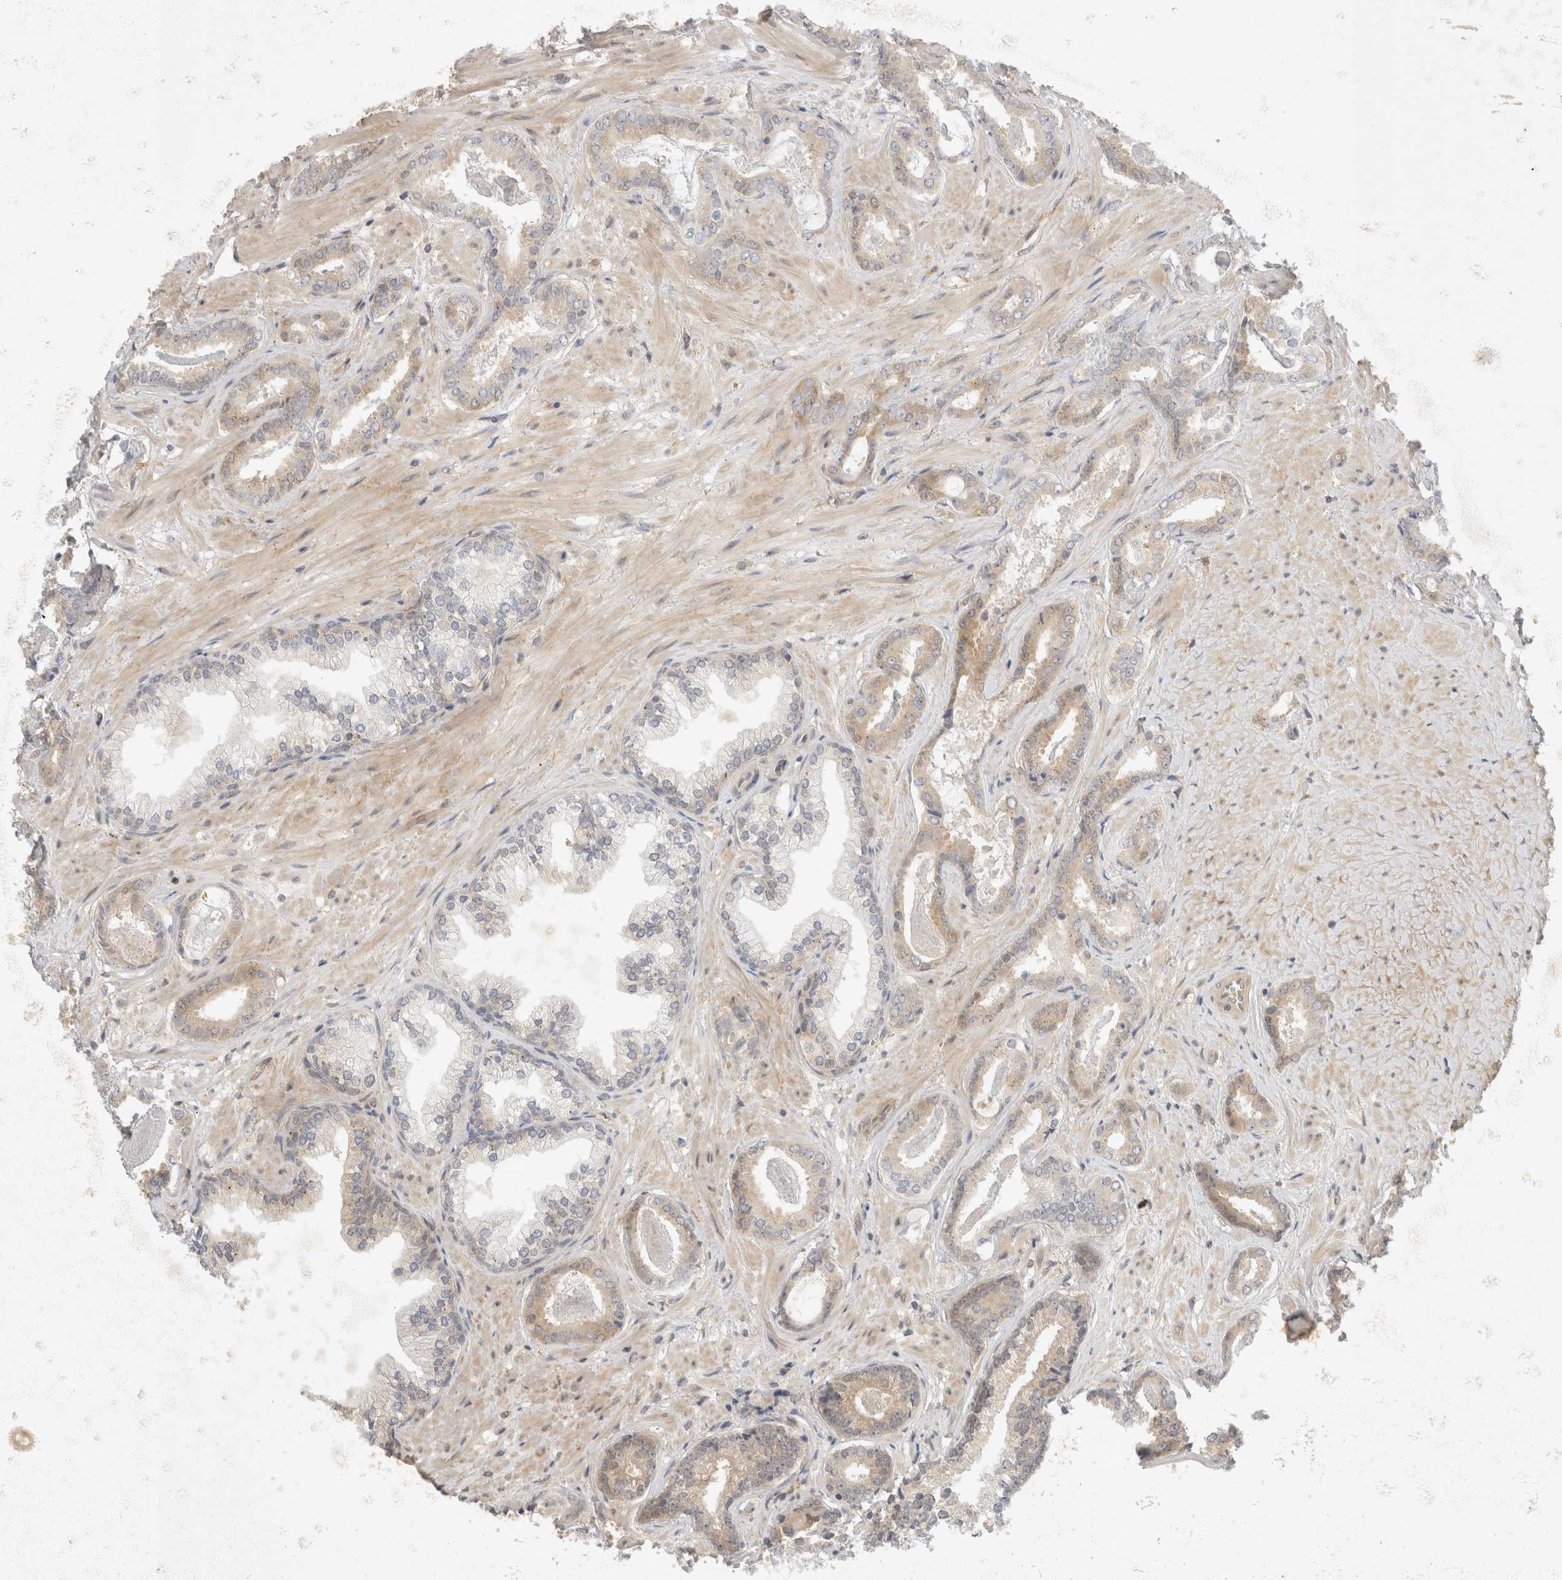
{"staining": {"intensity": "weak", "quantity": ">75%", "location": "cytoplasmic/membranous"}, "tissue": "prostate cancer", "cell_type": "Tumor cells", "image_type": "cancer", "snomed": [{"axis": "morphology", "description": "Adenocarcinoma, Low grade"}, {"axis": "topography", "description": "Prostate"}], "caption": "Prostate adenocarcinoma (low-grade) tissue displays weak cytoplasmic/membranous staining in about >75% of tumor cells", "gene": "EIF4G3", "patient": {"sex": "male", "age": 71}}